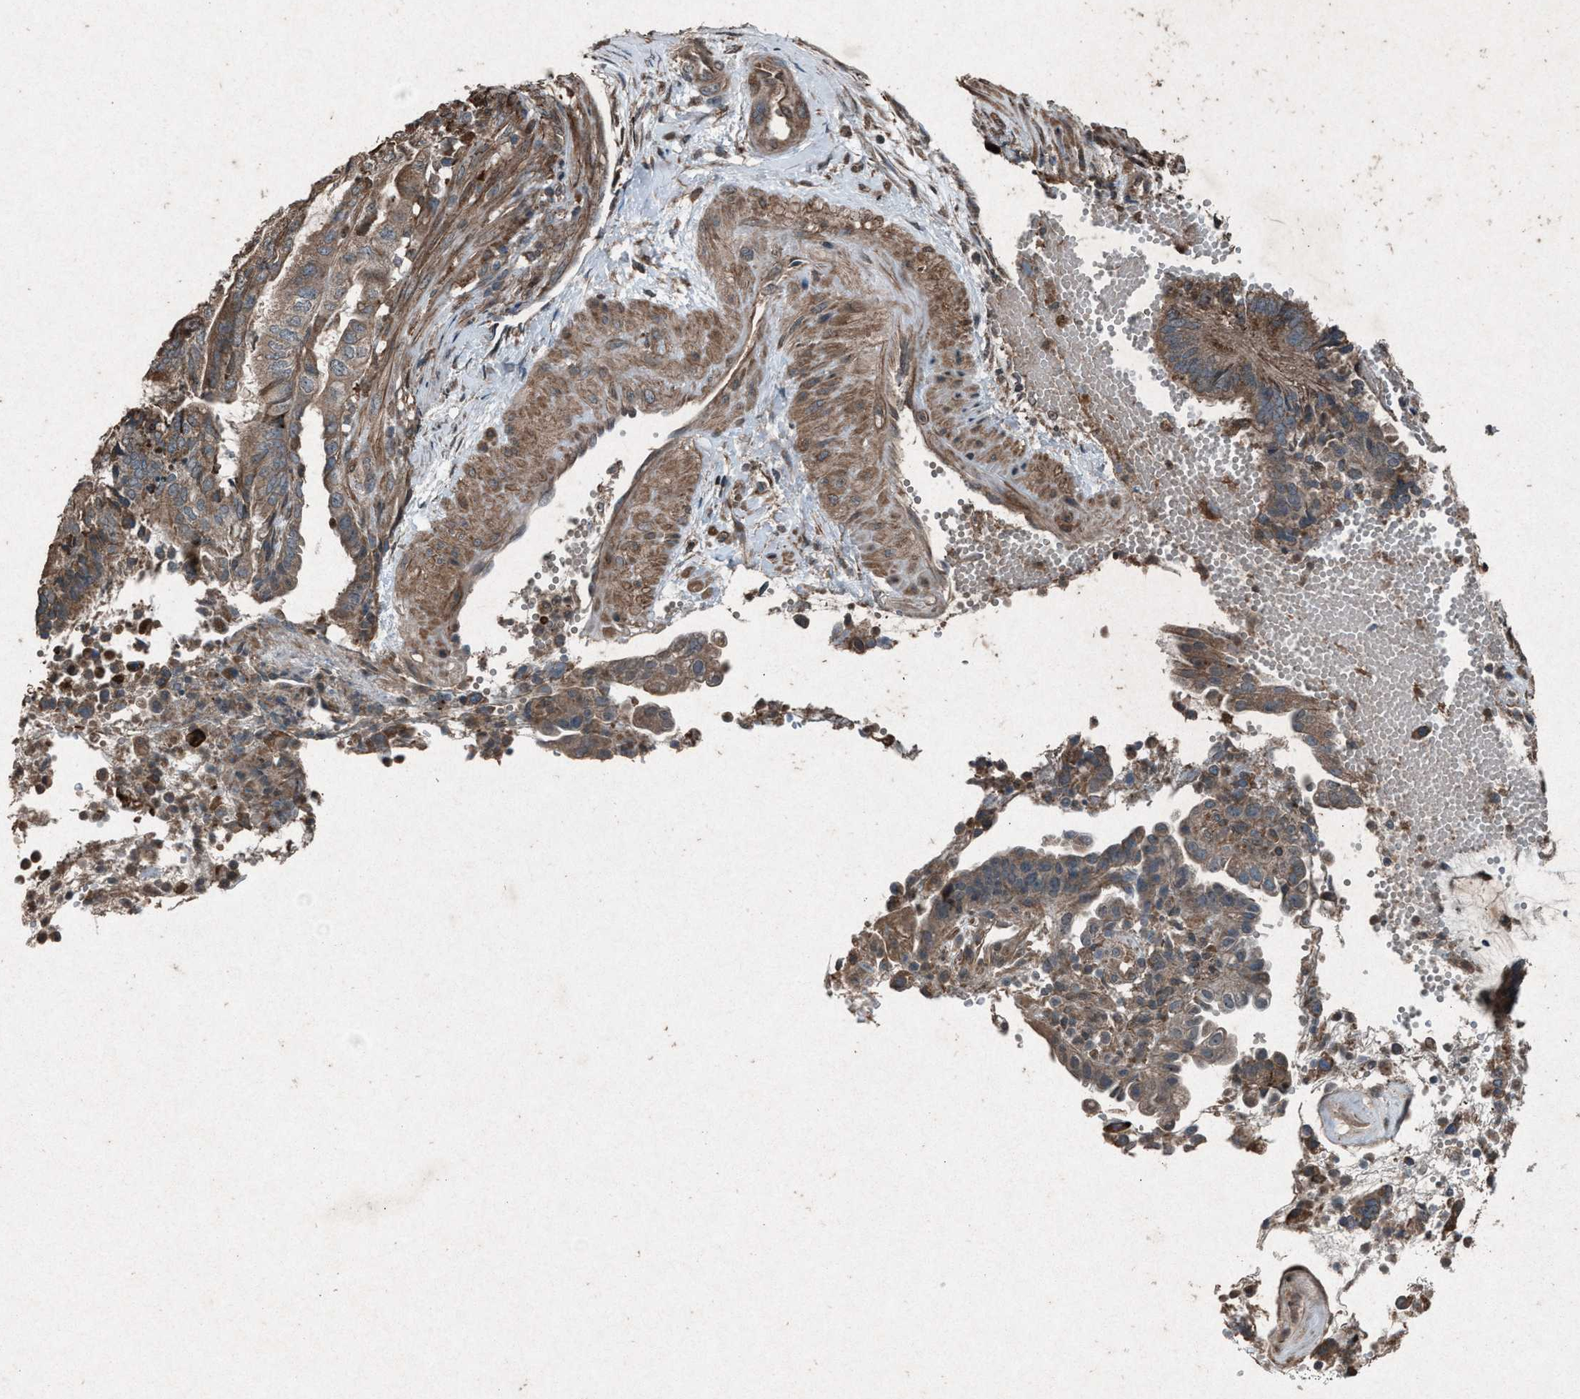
{"staining": {"intensity": "moderate", "quantity": ">75%", "location": "cytoplasmic/membranous"}, "tissue": "endometrial cancer", "cell_type": "Tumor cells", "image_type": "cancer", "snomed": [{"axis": "morphology", "description": "Adenocarcinoma, NOS"}, {"axis": "topography", "description": "Endometrium"}], "caption": "An immunohistochemistry image of tumor tissue is shown. Protein staining in brown labels moderate cytoplasmic/membranous positivity in endometrial cancer within tumor cells.", "gene": "CALR", "patient": {"sex": "female", "age": 51}}